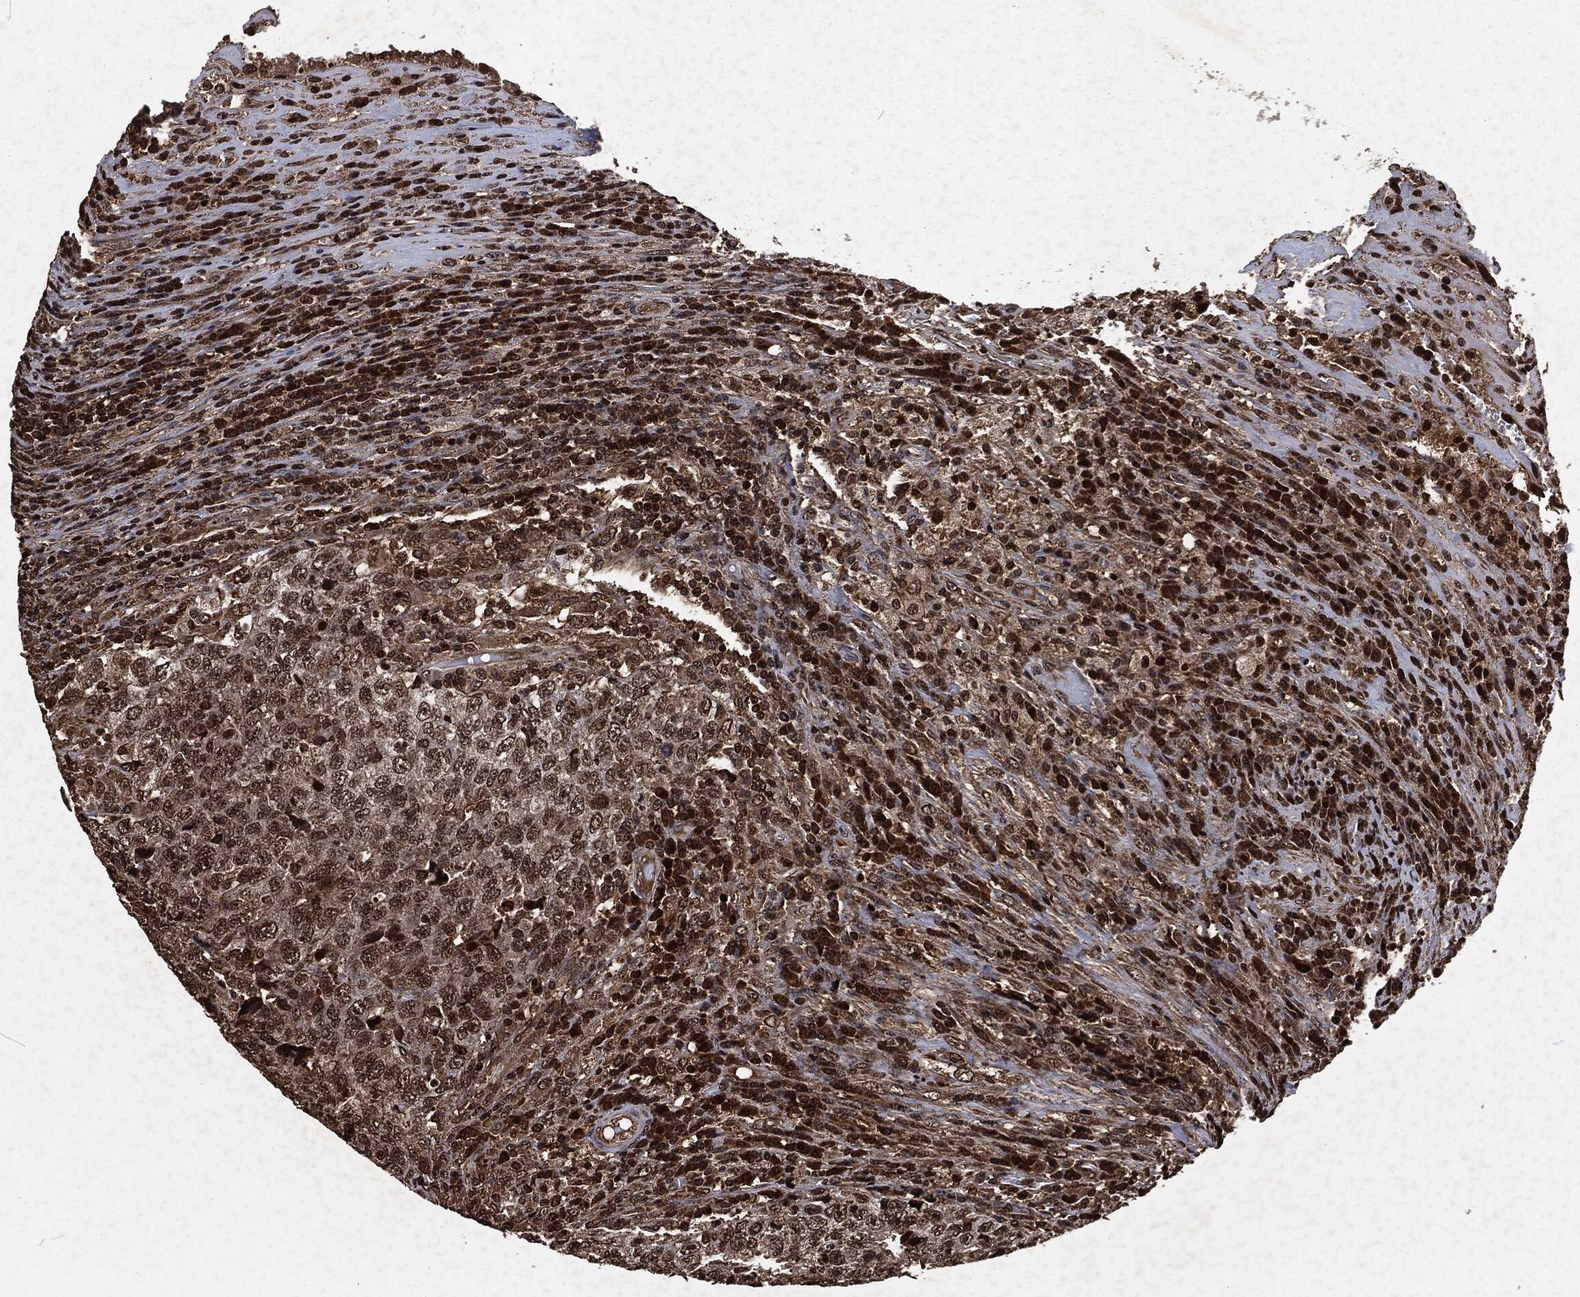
{"staining": {"intensity": "moderate", "quantity": "<25%", "location": "cytoplasmic/membranous,nuclear"}, "tissue": "testis cancer", "cell_type": "Tumor cells", "image_type": "cancer", "snomed": [{"axis": "morphology", "description": "Necrosis, NOS"}, {"axis": "morphology", "description": "Carcinoma, Embryonal, NOS"}, {"axis": "topography", "description": "Testis"}], "caption": "Protein staining demonstrates moderate cytoplasmic/membranous and nuclear positivity in about <25% of tumor cells in embryonal carcinoma (testis).", "gene": "SNAI1", "patient": {"sex": "male", "age": 19}}